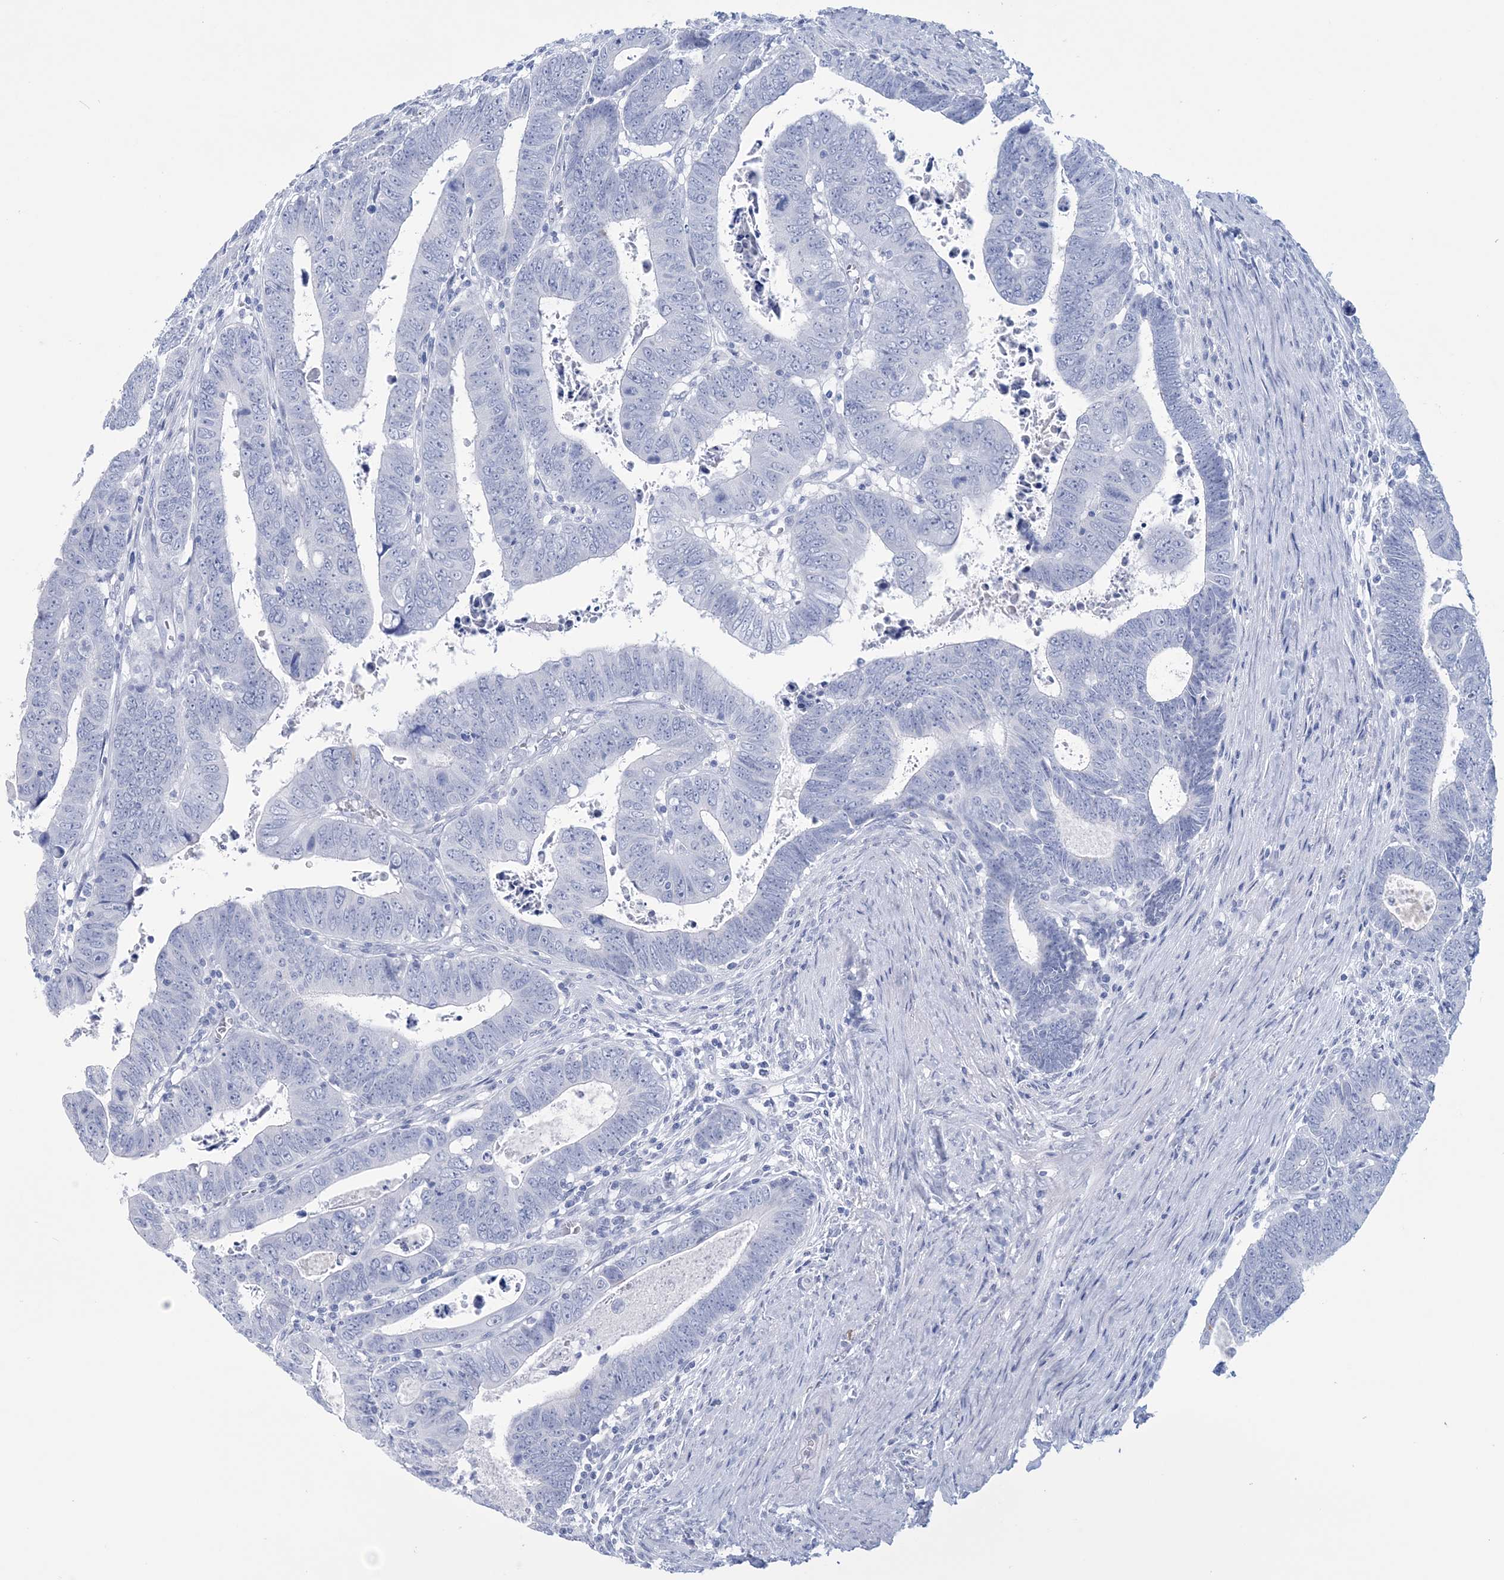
{"staining": {"intensity": "negative", "quantity": "none", "location": "none"}, "tissue": "colorectal cancer", "cell_type": "Tumor cells", "image_type": "cancer", "snomed": [{"axis": "morphology", "description": "Normal tissue, NOS"}, {"axis": "morphology", "description": "Adenocarcinoma, NOS"}, {"axis": "topography", "description": "Rectum"}], "caption": "There is no significant positivity in tumor cells of colorectal adenocarcinoma. The staining is performed using DAB (3,3'-diaminobenzidine) brown chromogen with nuclei counter-stained in using hematoxylin.", "gene": "DPCD", "patient": {"sex": "female", "age": 65}}